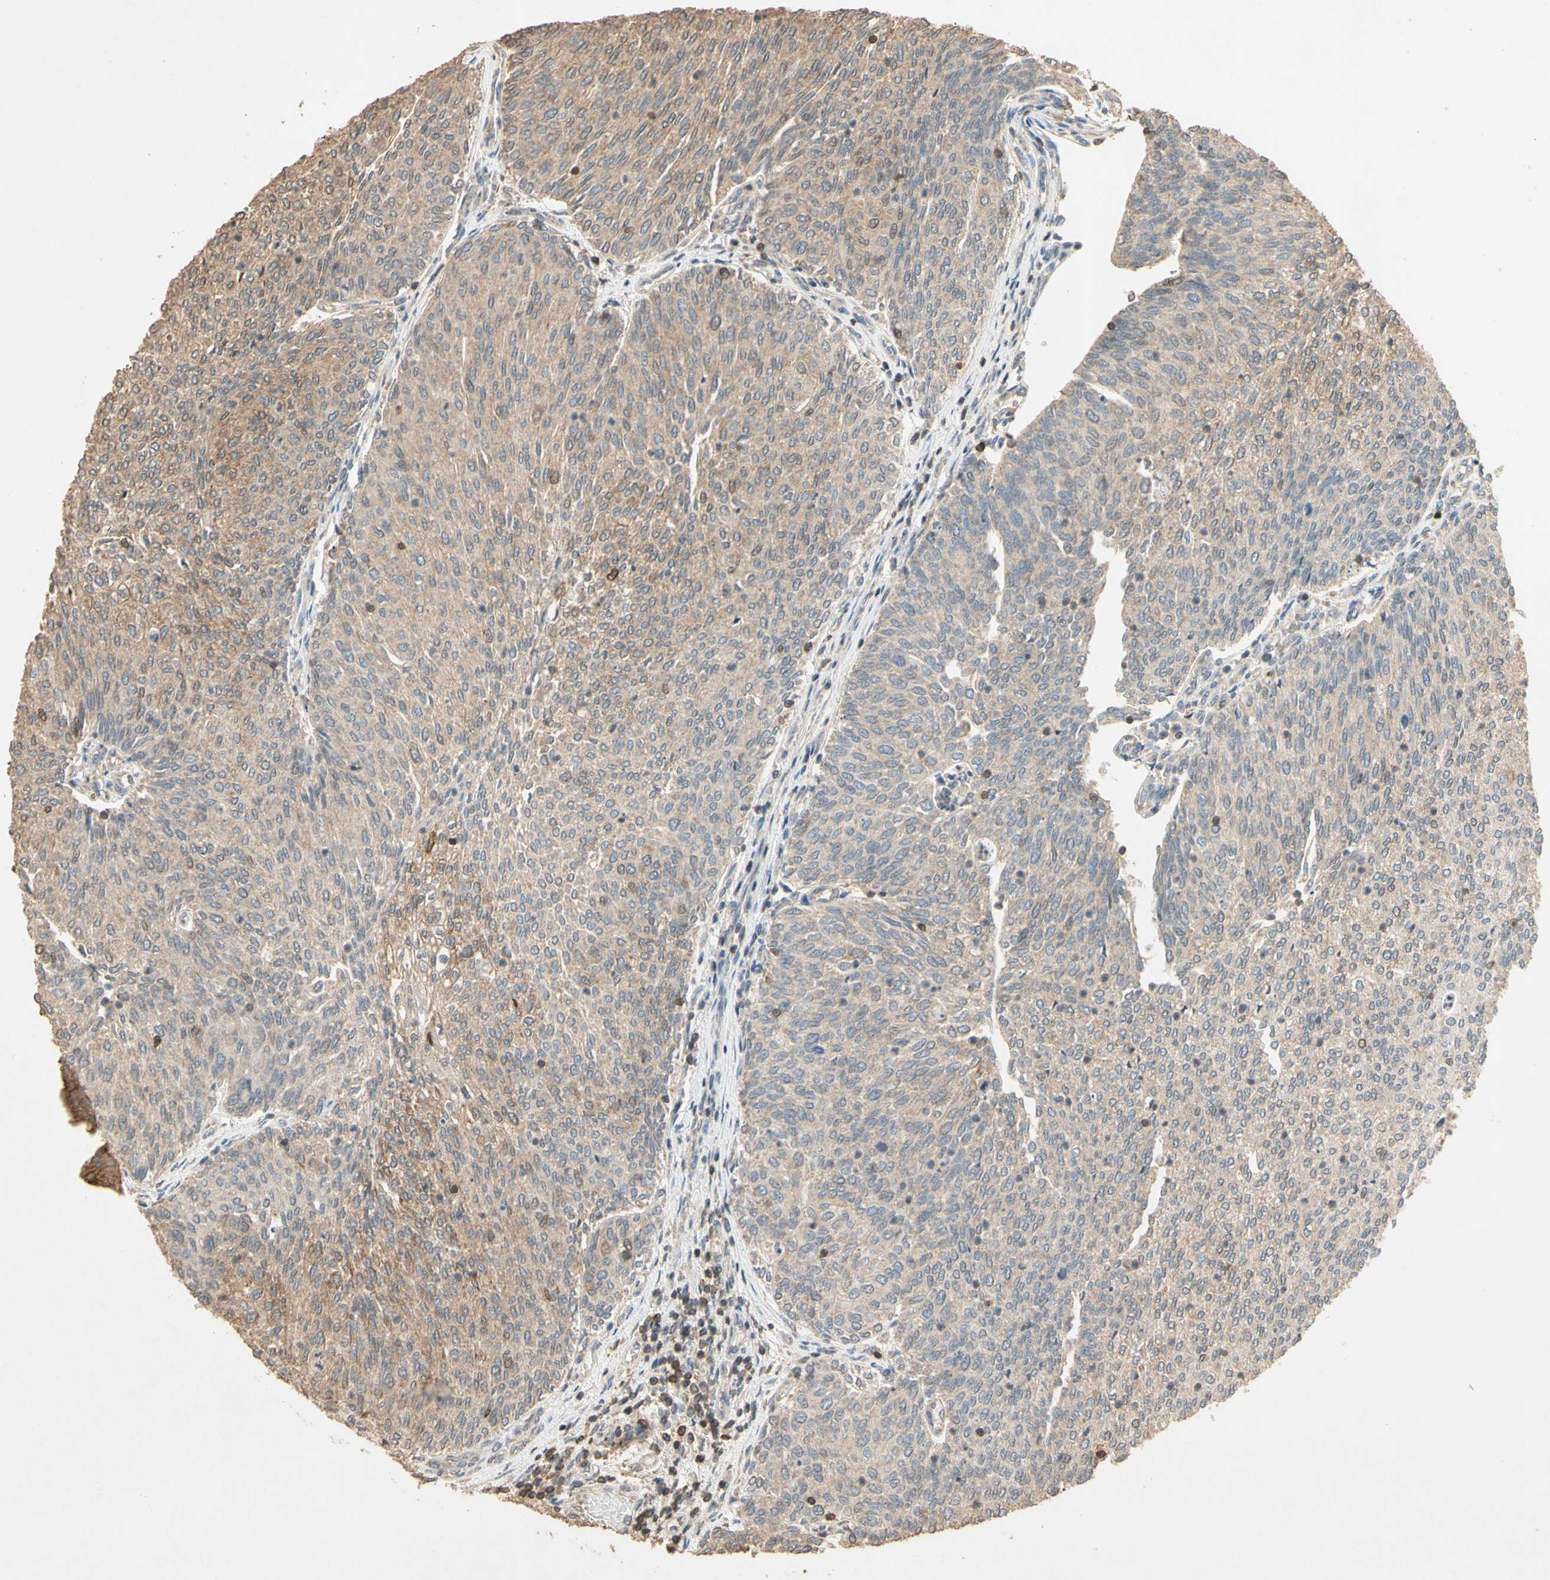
{"staining": {"intensity": "weak", "quantity": ">75%", "location": "cytoplasmic/membranous"}, "tissue": "urothelial cancer", "cell_type": "Tumor cells", "image_type": "cancer", "snomed": [{"axis": "morphology", "description": "Urothelial carcinoma, Low grade"}, {"axis": "topography", "description": "Urinary bladder"}], "caption": "Immunohistochemical staining of low-grade urothelial carcinoma exhibits low levels of weak cytoplasmic/membranous expression in approximately >75% of tumor cells.", "gene": "MAP3K10", "patient": {"sex": "female", "age": 79}}